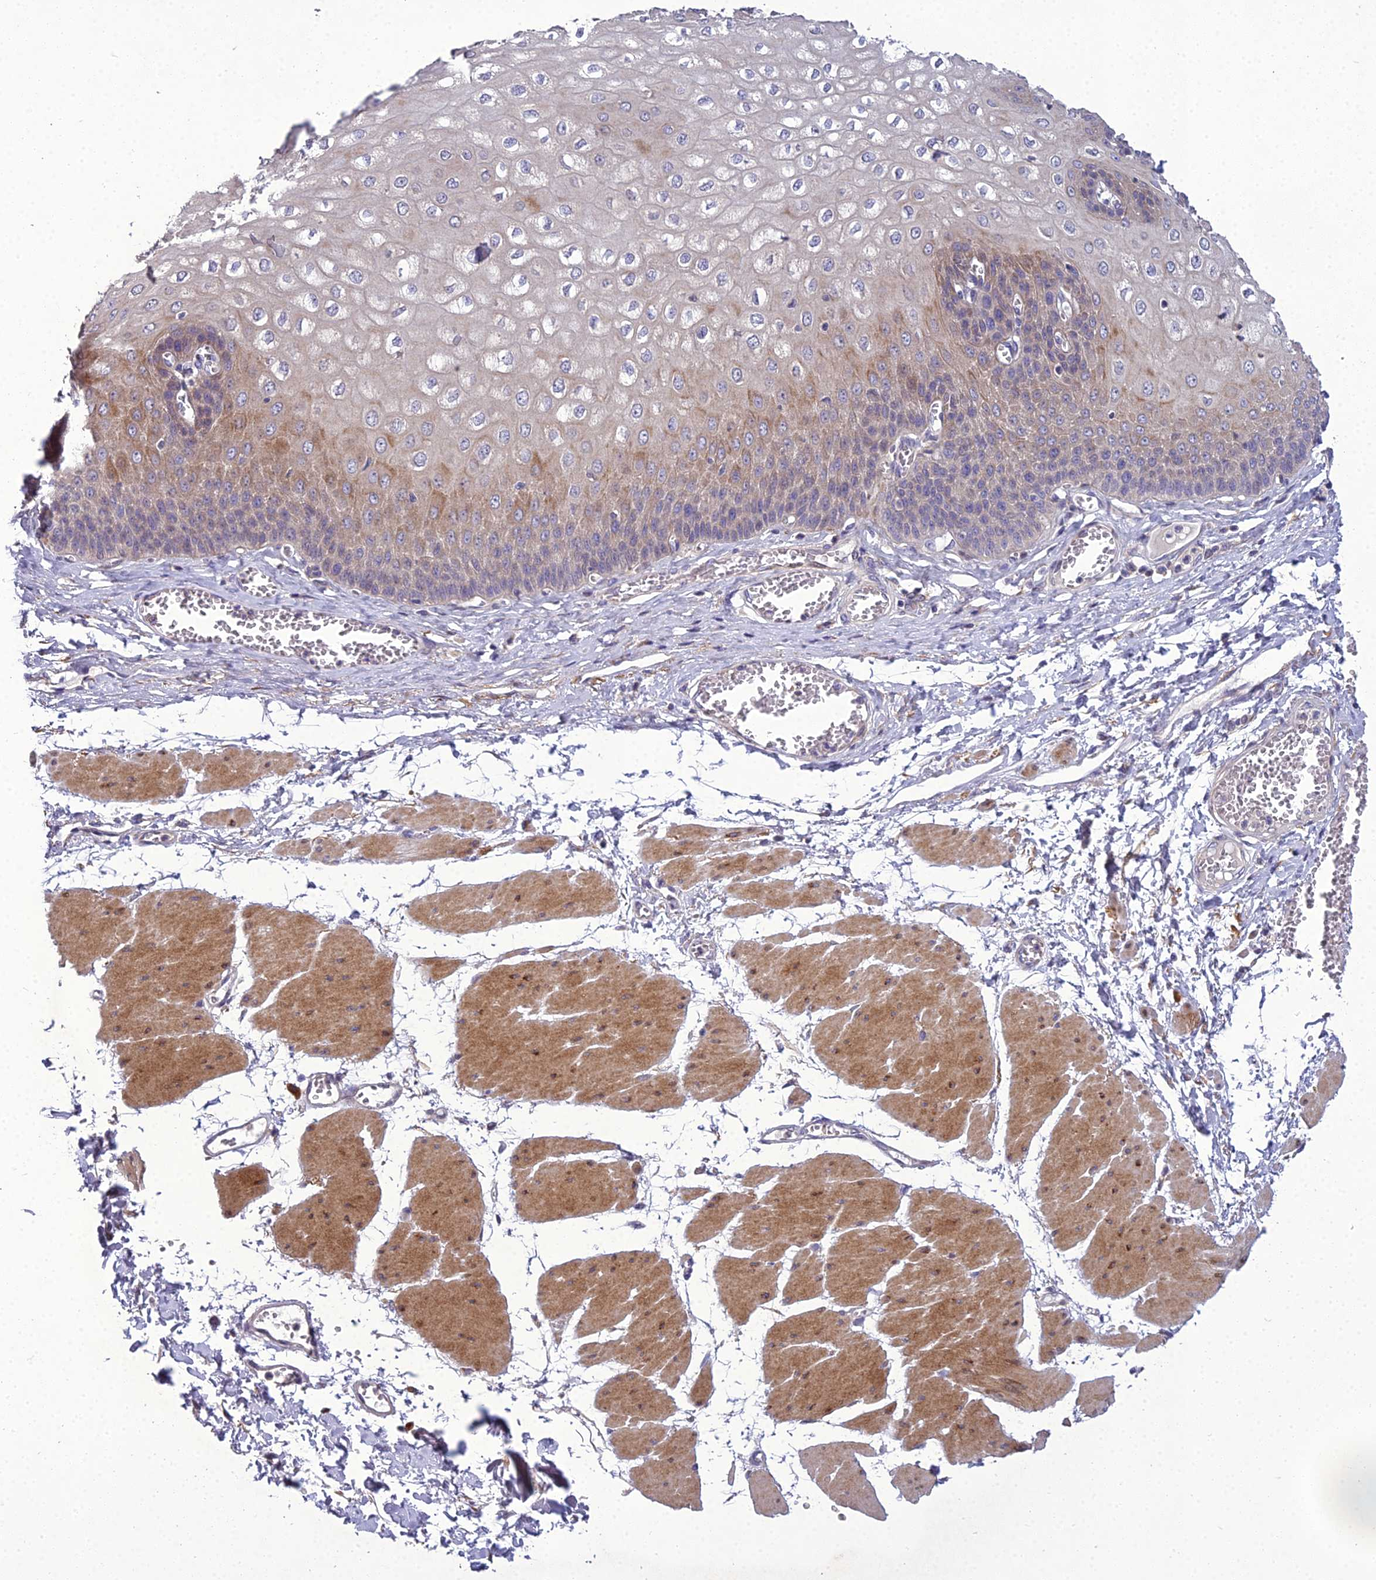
{"staining": {"intensity": "moderate", "quantity": "<25%", "location": "cytoplasmic/membranous"}, "tissue": "esophagus", "cell_type": "Squamous epithelial cells", "image_type": "normal", "snomed": [{"axis": "morphology", "description": "Normal tissue, NOS"}, {"axis": "topography", "description": "Esophagus"}], "caption": "Normal esophagus demonstrates moderate cytoplasmic/membranous staining in about <25% of squamous epithelial cells, visualized by immunohistochemistry.", "gene": "ADIPOR2", "patient": {"sex": "male", "age": 60}}